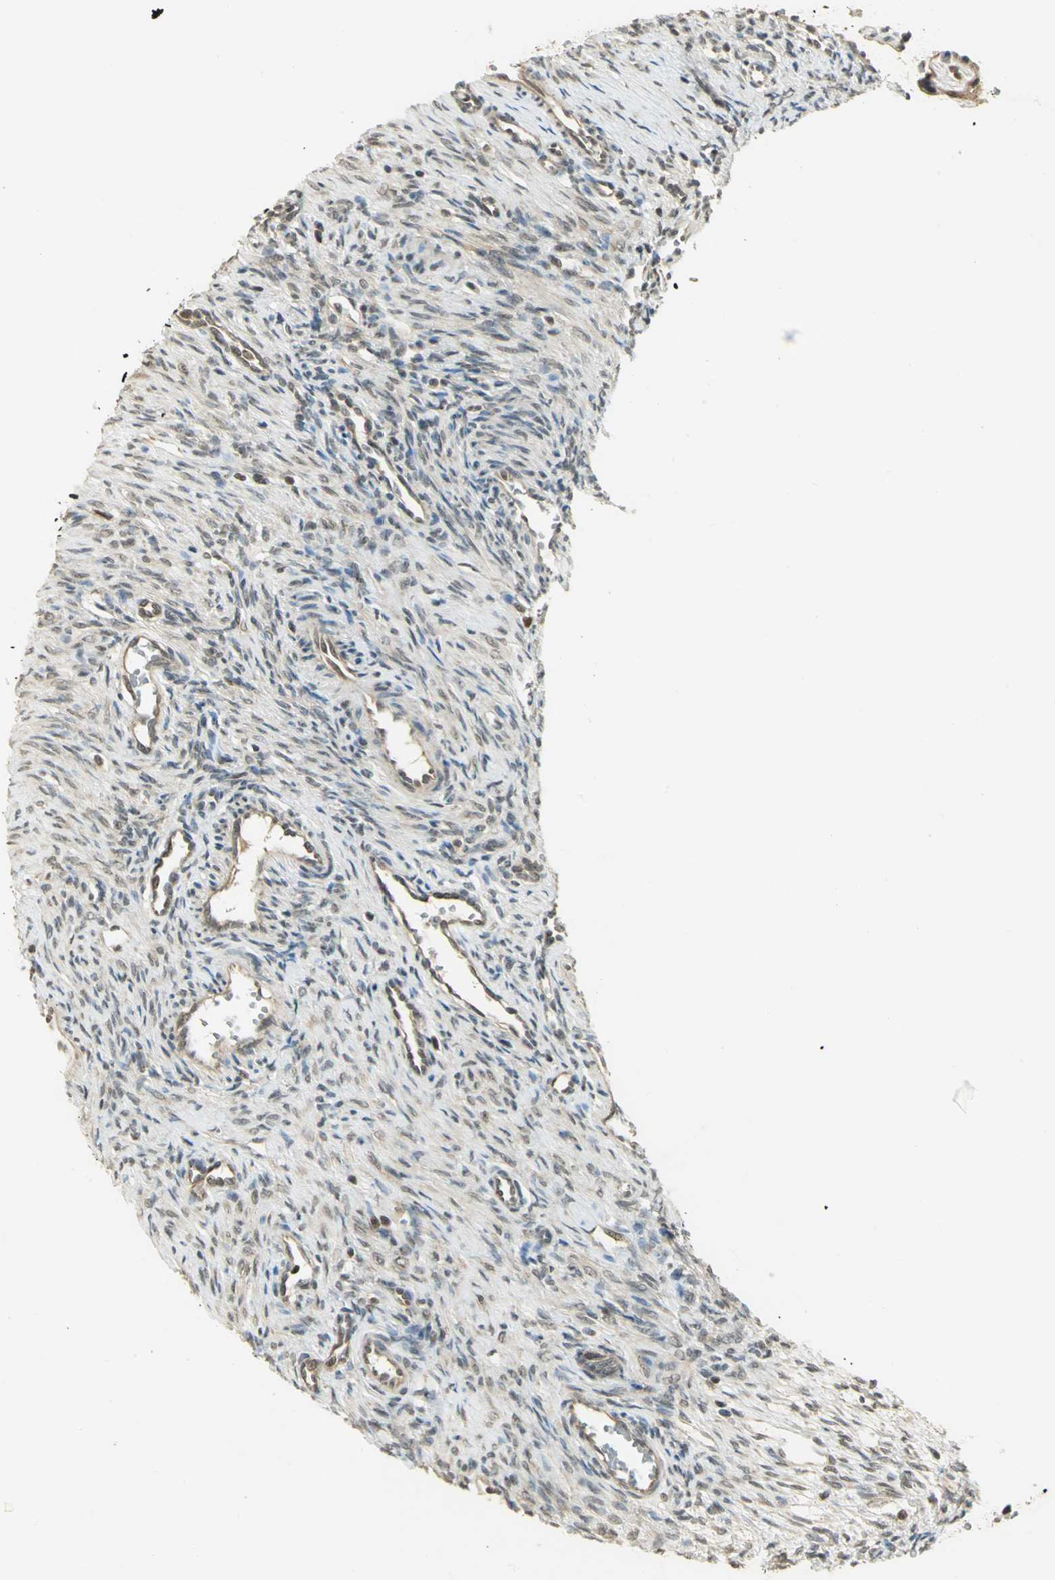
{"staining": {"intensity": "weak", "quantity": ">75%", "location": "cytoplasmic/membranous"}, "tissue": "ovary", "cell_type": "Ovarian stroma cells", "image_type": "normal", "snomed": [{"axis": "morphology", "description": "Normal tissue, NOS"}, {"axis": "topography", "description": "Ovary"}], "caption": "A micrograph of ovary stained for a protein shows weak cytoplasmic/membranous brown staining in ovarian stroma cells. The protein is shown in brown color, while the nuclei are stained blue.", "gene": "CDC34", "patient": {"sex": "female", "age": 33}}